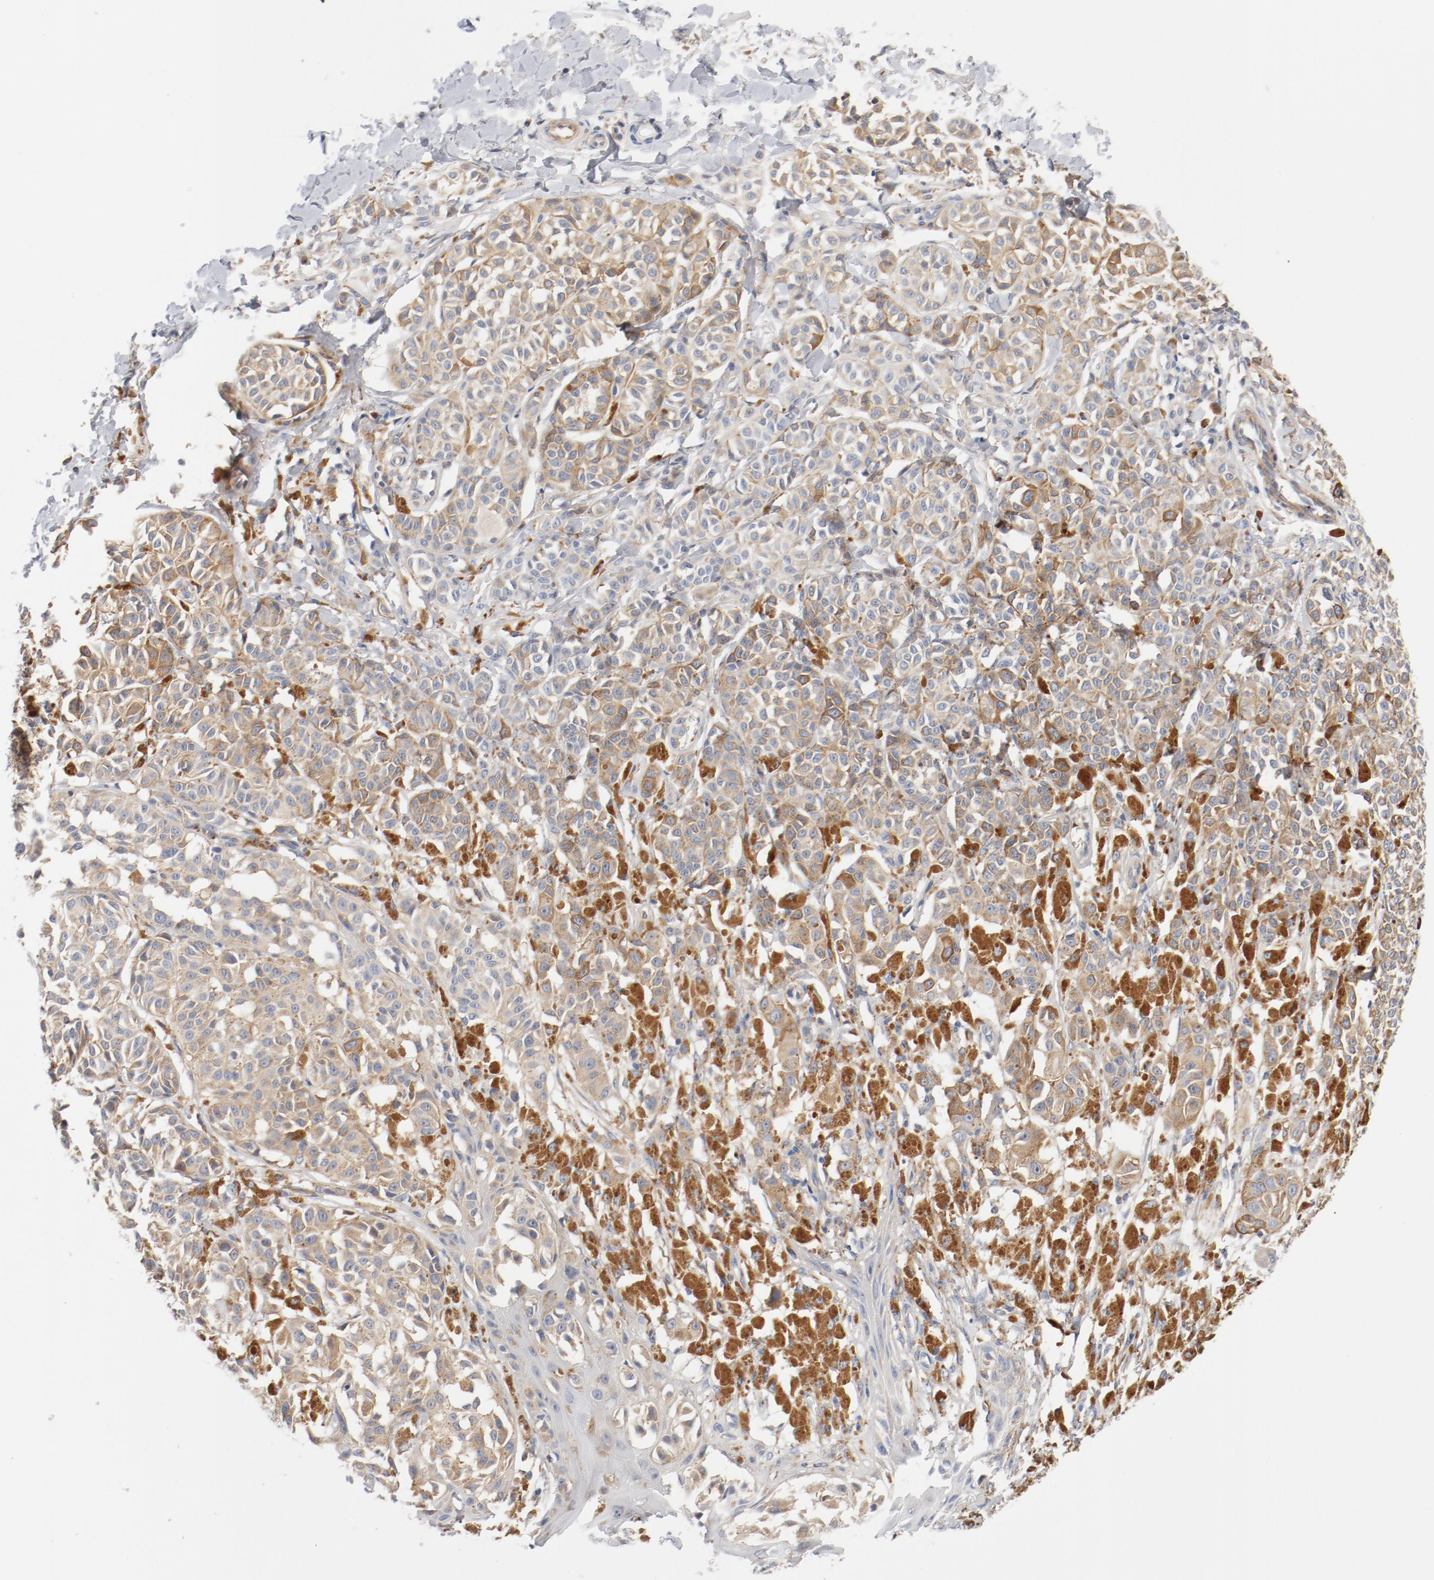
{"staining": {"intensity": "moderate", "quantity": ">75%", "location": "cytoplasmic/membranous"}, "tissue": "melanoma", "cell_type": "Tumor cells", "image_type": "cancer", "snomed": [{"axis": "morphology", "description": "Malignant melanoma, NOS"}, {"axis": "topography", "description": "Skin"}], "caption": "This is an image of IHC staining of malignant melanoma, which shows moderate staining in the cytoplasmic/membranous of tumor cells.", "gene": "ILK", "patient": {"sex": "male", "age": 76}}